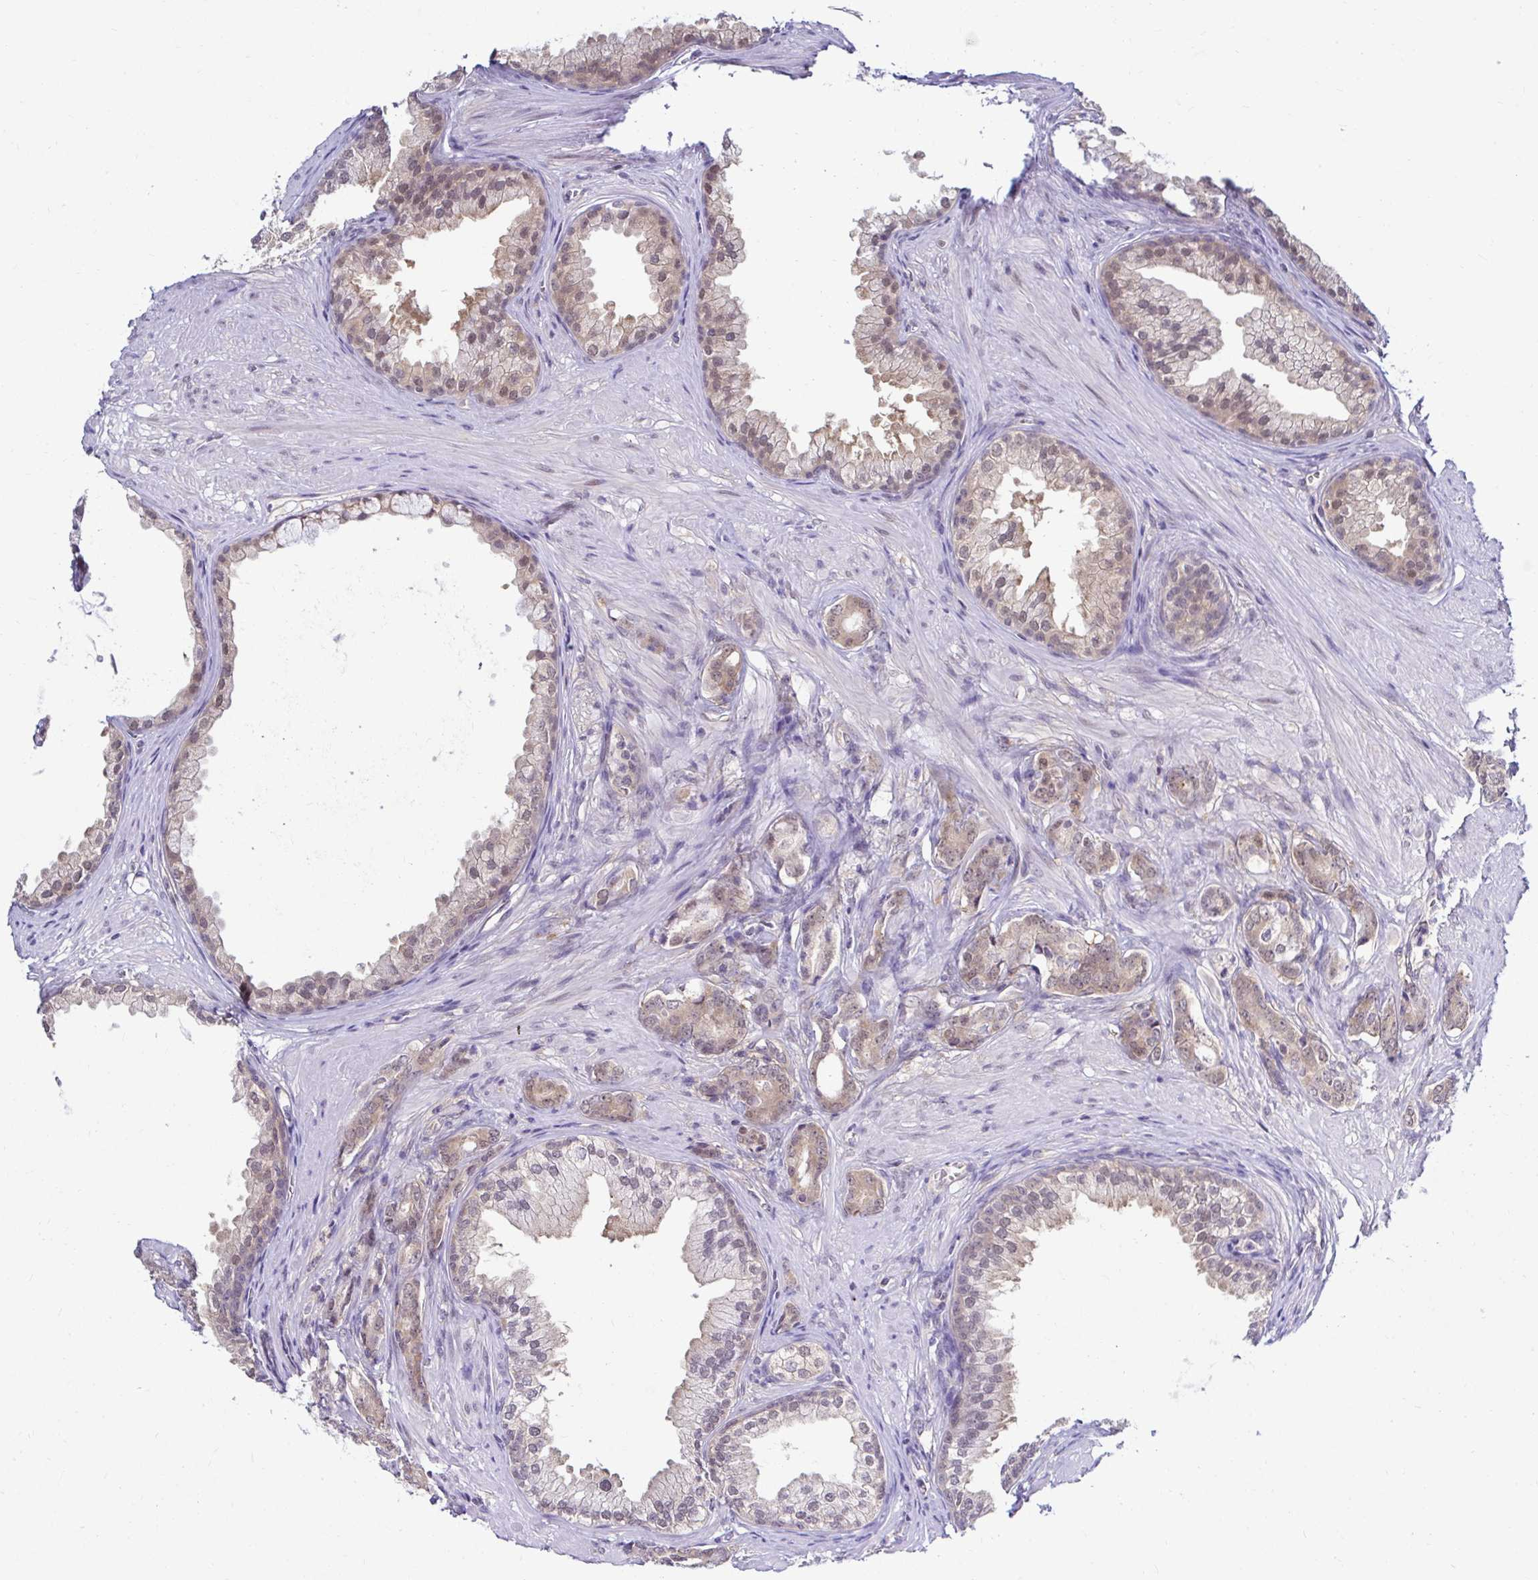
{"staining": {"intensity": "weak", "quantity": "25%-75%", "location": "nuclear"}, "tissue": "prostate cancer", "cell_type": "Tumor cells", "image_type": "cancer", "snomed": [{"axis": "morphology", "description": "Adenocarcinoma, High grade"}, {"axis": "topography", "description": "Prostate"}], "caption": "Prostate cancer stained for a protein reveals weak nuclear positivity in tumor cells. (Stains: DAB (3,3'-diaminobenzidine) in brown, nuclei in blue, Microscopy: brightfield microscopy at high magnification).", "gene": "PSMD3", "patient": {"sex": "male", "age": 56}}